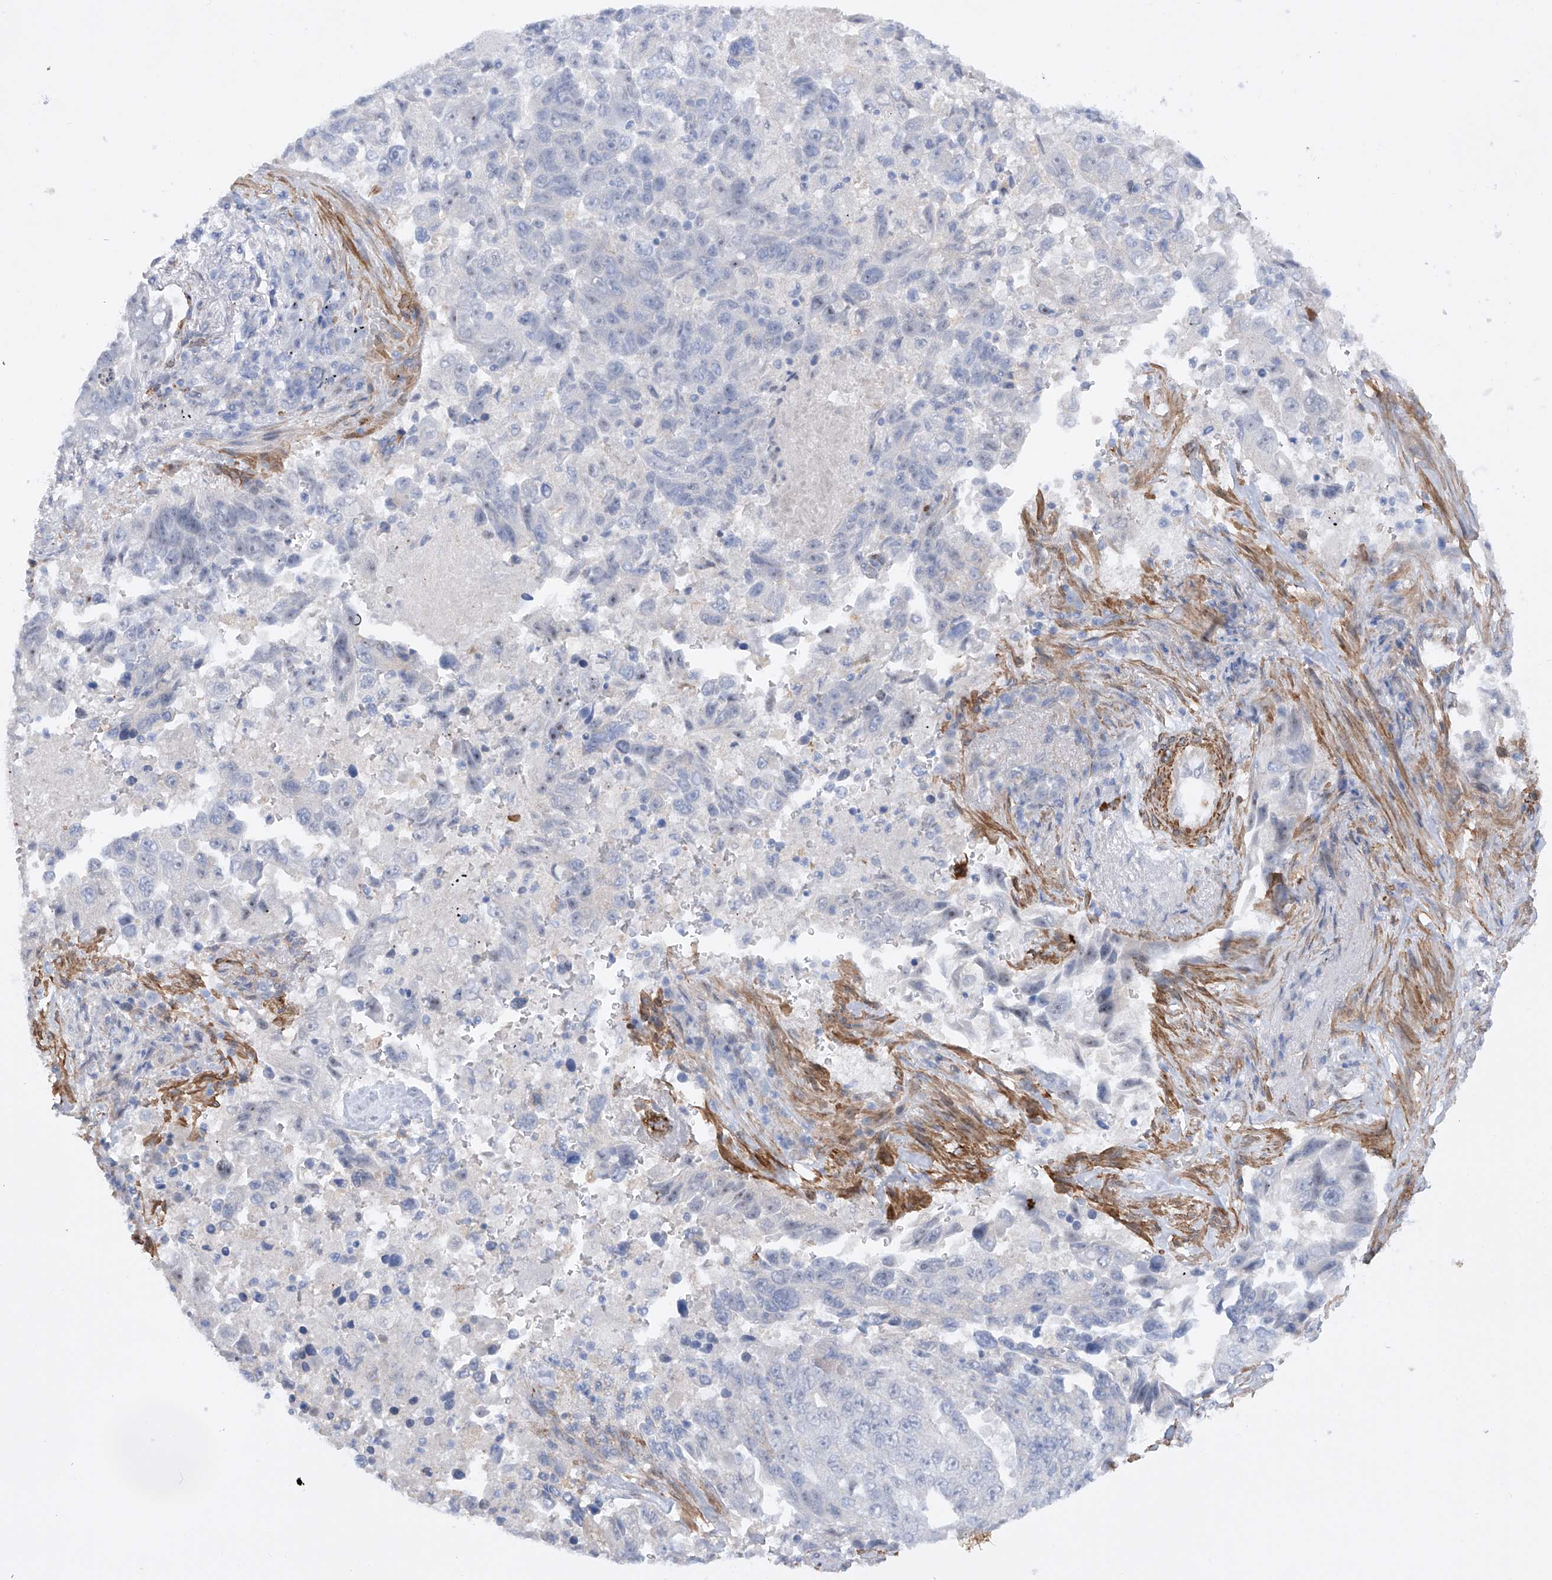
{"staining": {"intensity": "negative", "quantity": "none", "location": "none"}, "tissue": "lung cancer", "cell_type": "Tumor cells", "image_type": "cancer", "snomed": [{"axis": "morphology", "description": "Adenocarcinoma, NOS"}, {"axis": "topography", "description": "Lung"}], "caption": "This is an immunohistochemistry (IHC) image of human lung adenocarcinoma. There is no staining in tumor cells.", "gene": "ZNF490", "patient": {"sex": "female", "age": 51}}